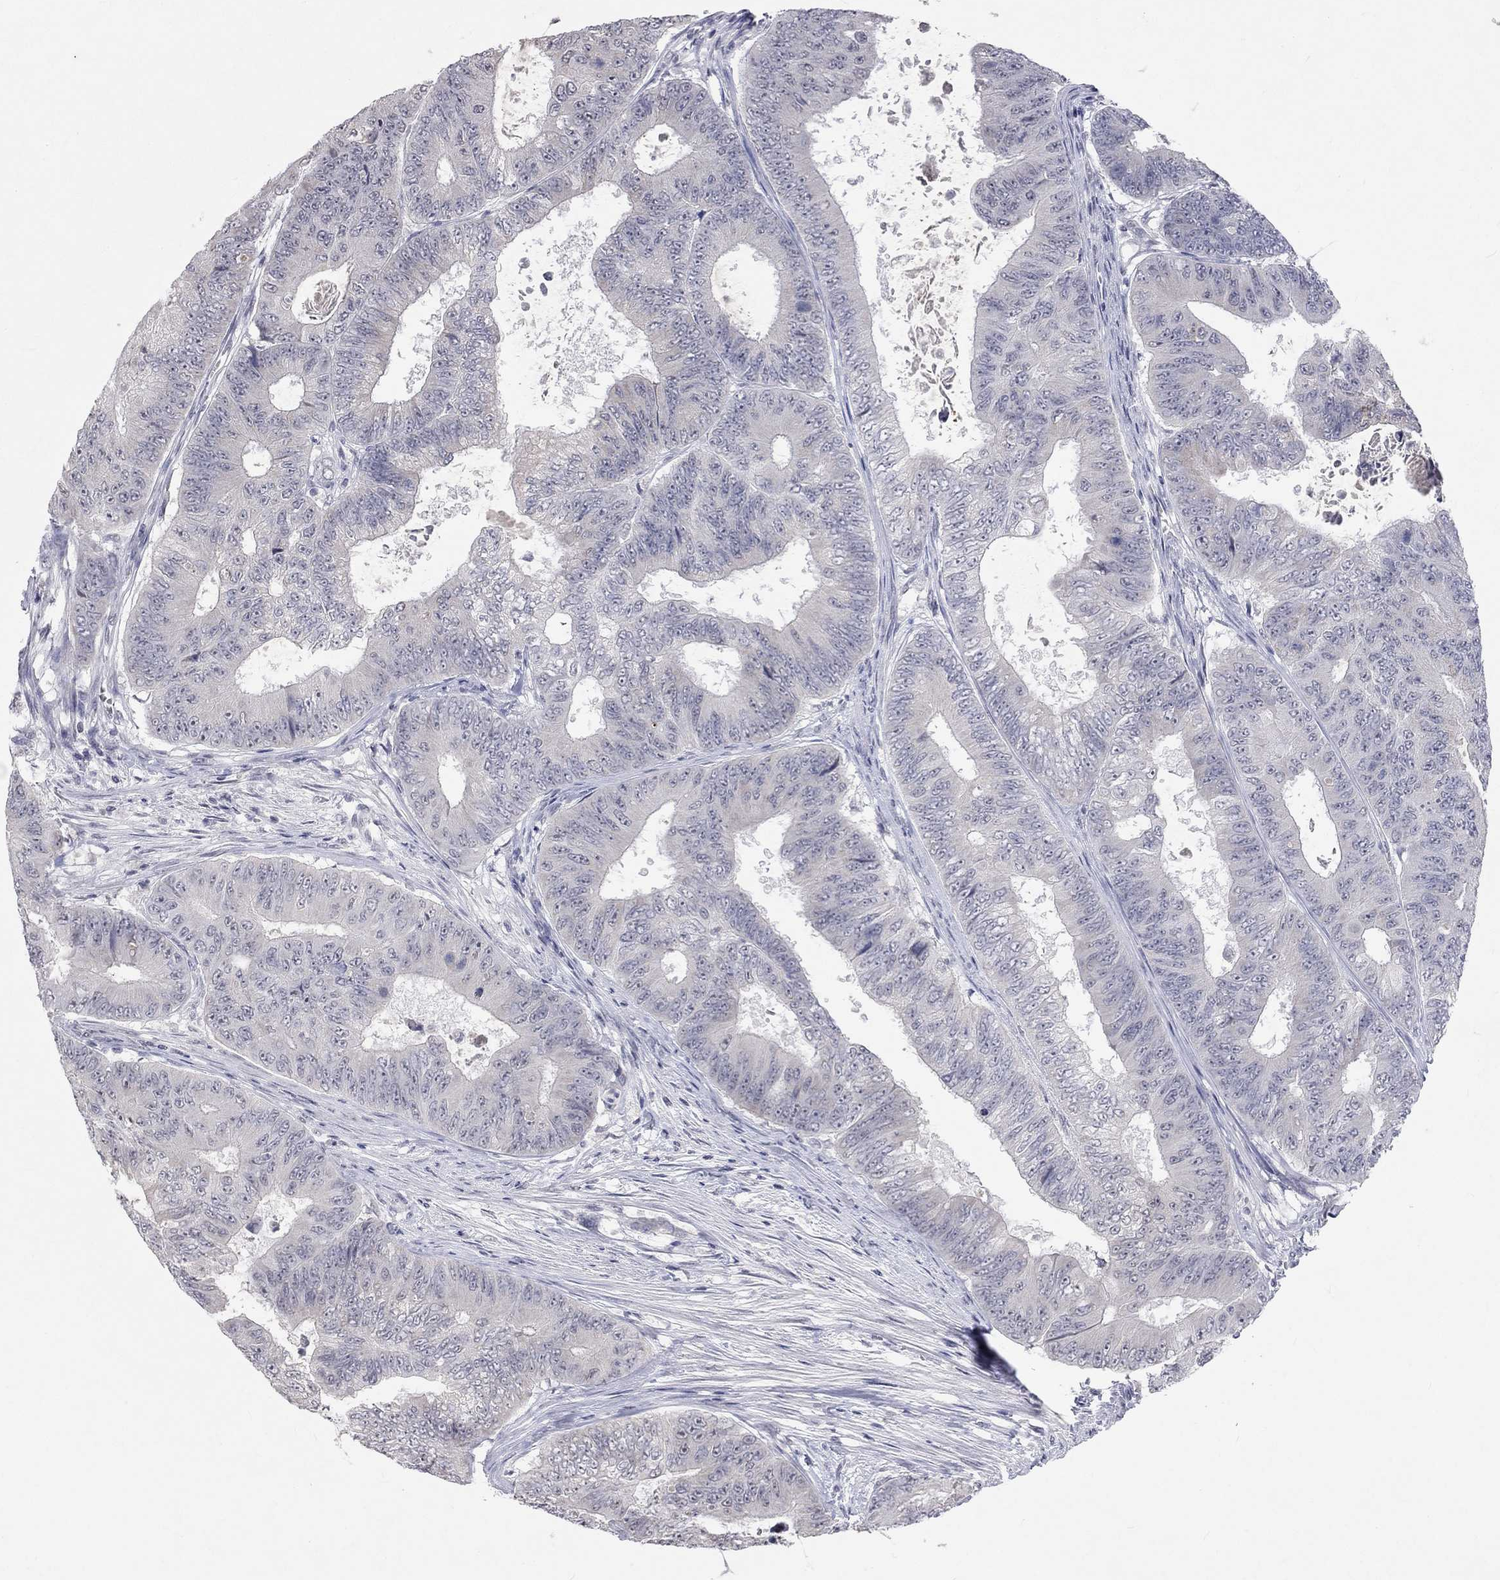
{"staining": {"intensity": "negative", "quantity": "none", "location": "none"}, "tissue": "colorectal cancer", "cell_type": "Tumor cells", "image_type": "cancer", "snomed": [{"axis": "morphology", "description": "Adenocarcinoma, NOS"}, {"axis": "topography", "description": "Colon"}], "caption": "Tumor cells are negative for protein expression in human colorectal cancer (adenocarcinoma).", "gene": "TMEM143", "patient": {"sex": "female", "age": 48}}